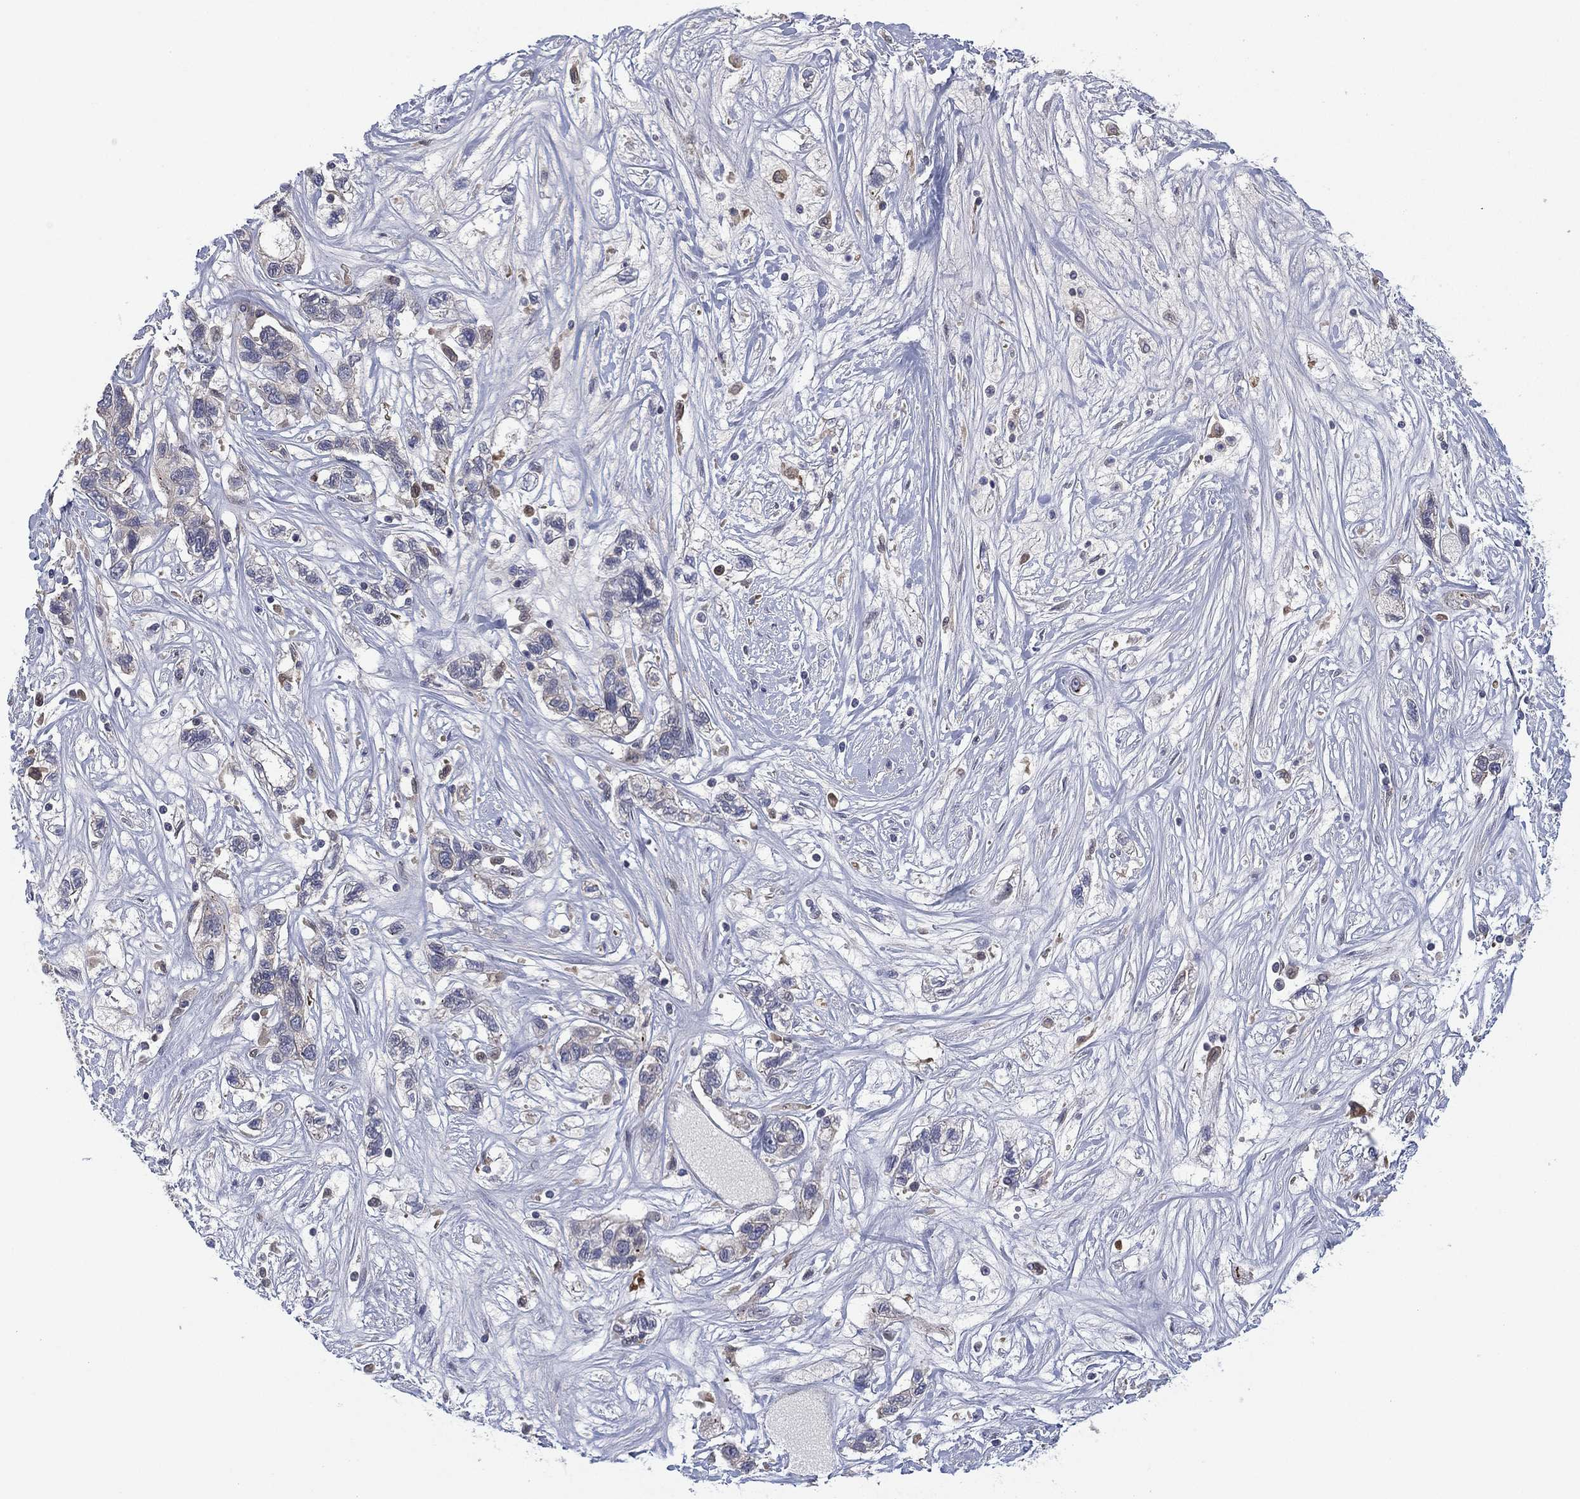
{"staining": {"intensity": "negative", "quantity": "none", "location": "none"}, "tissue": "liver cancer", "cell_type": "Tumor cells", "image_type": "cancer", "snomed": [{"axis": "morphology", "description": "Adenocarcinoma, NOS"}, {"axis": "morphology", "description": "Cholangiocarcinoma"}, {"axis": "topography", "description": "Liver"}], "caption": "High magnification brightfield microscopy of liver cancer (cholangiocarcinoma) stained with DAB (3,3'-diaminobenzidine) (brown) and counterstained with hematoxylin (blue): tumor cells show no significant positivity.", "gene": "MPP7", "patient": {"sex": "male", "age": 64}}